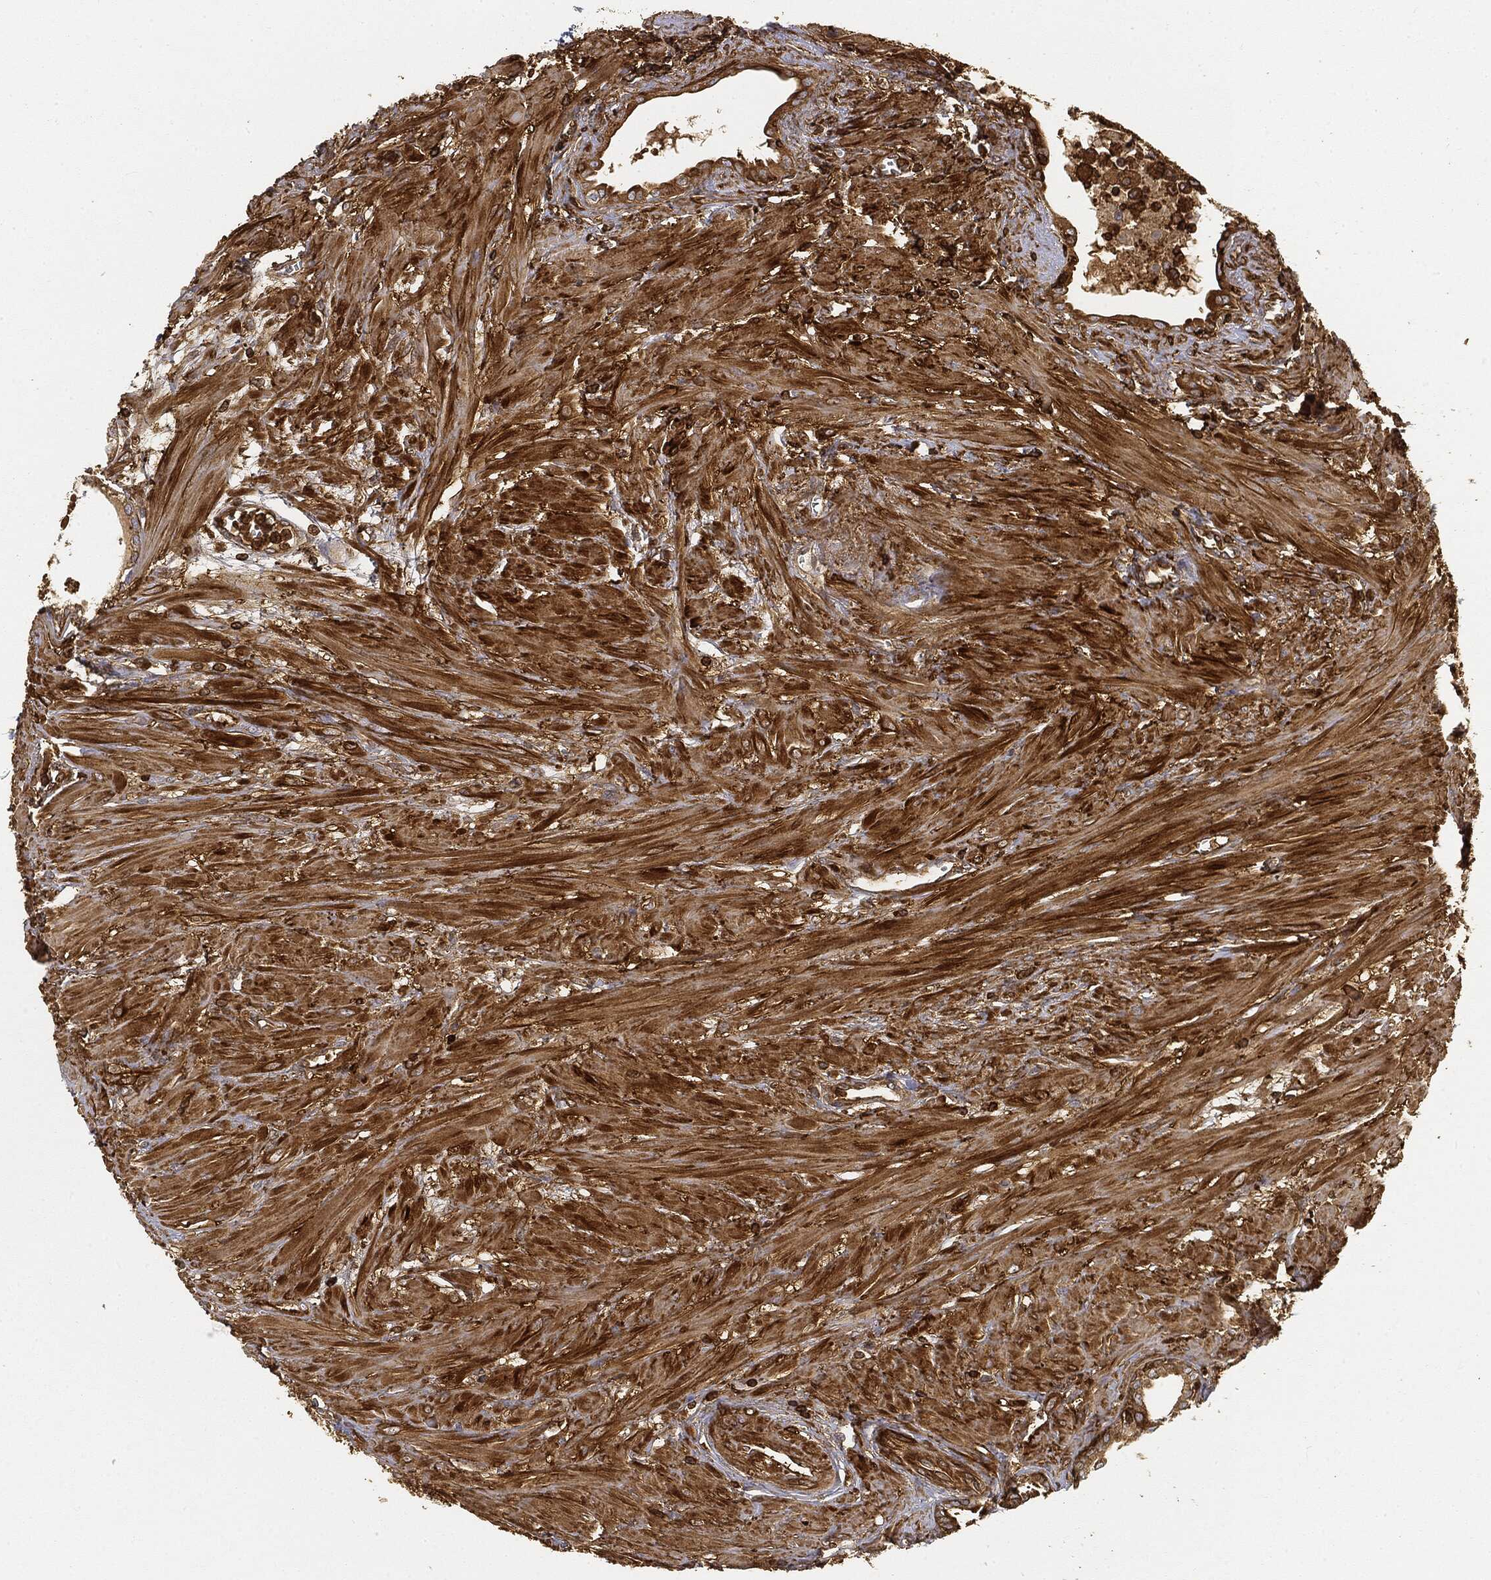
{"staining": {"intensity": "strong", "quantity": "25%-75%", "location": "cytoplasmic/membranous"}, "tissue": "prostate cancer", "cell_type": "Tumor cells", "image_type": "cancer", "snomed": [{"axis": "morphology", "description": "Adenocarcinoma, NOS"}, {"axis": "topography", "description": "Prostate and seminal vesicle, NOS"}, {"axis": "topography", "description": "Prostate"}], "caption": "This histopathology image displays immunohistochemistry (IHC) staining of prostate cancer (adenocarcinoma), with high strong cytoplasmic/membranous positivity in about 25%-75% of tumor cells.", "gene": "WDR1", "patient": {"sex": "male", "age": 79}}